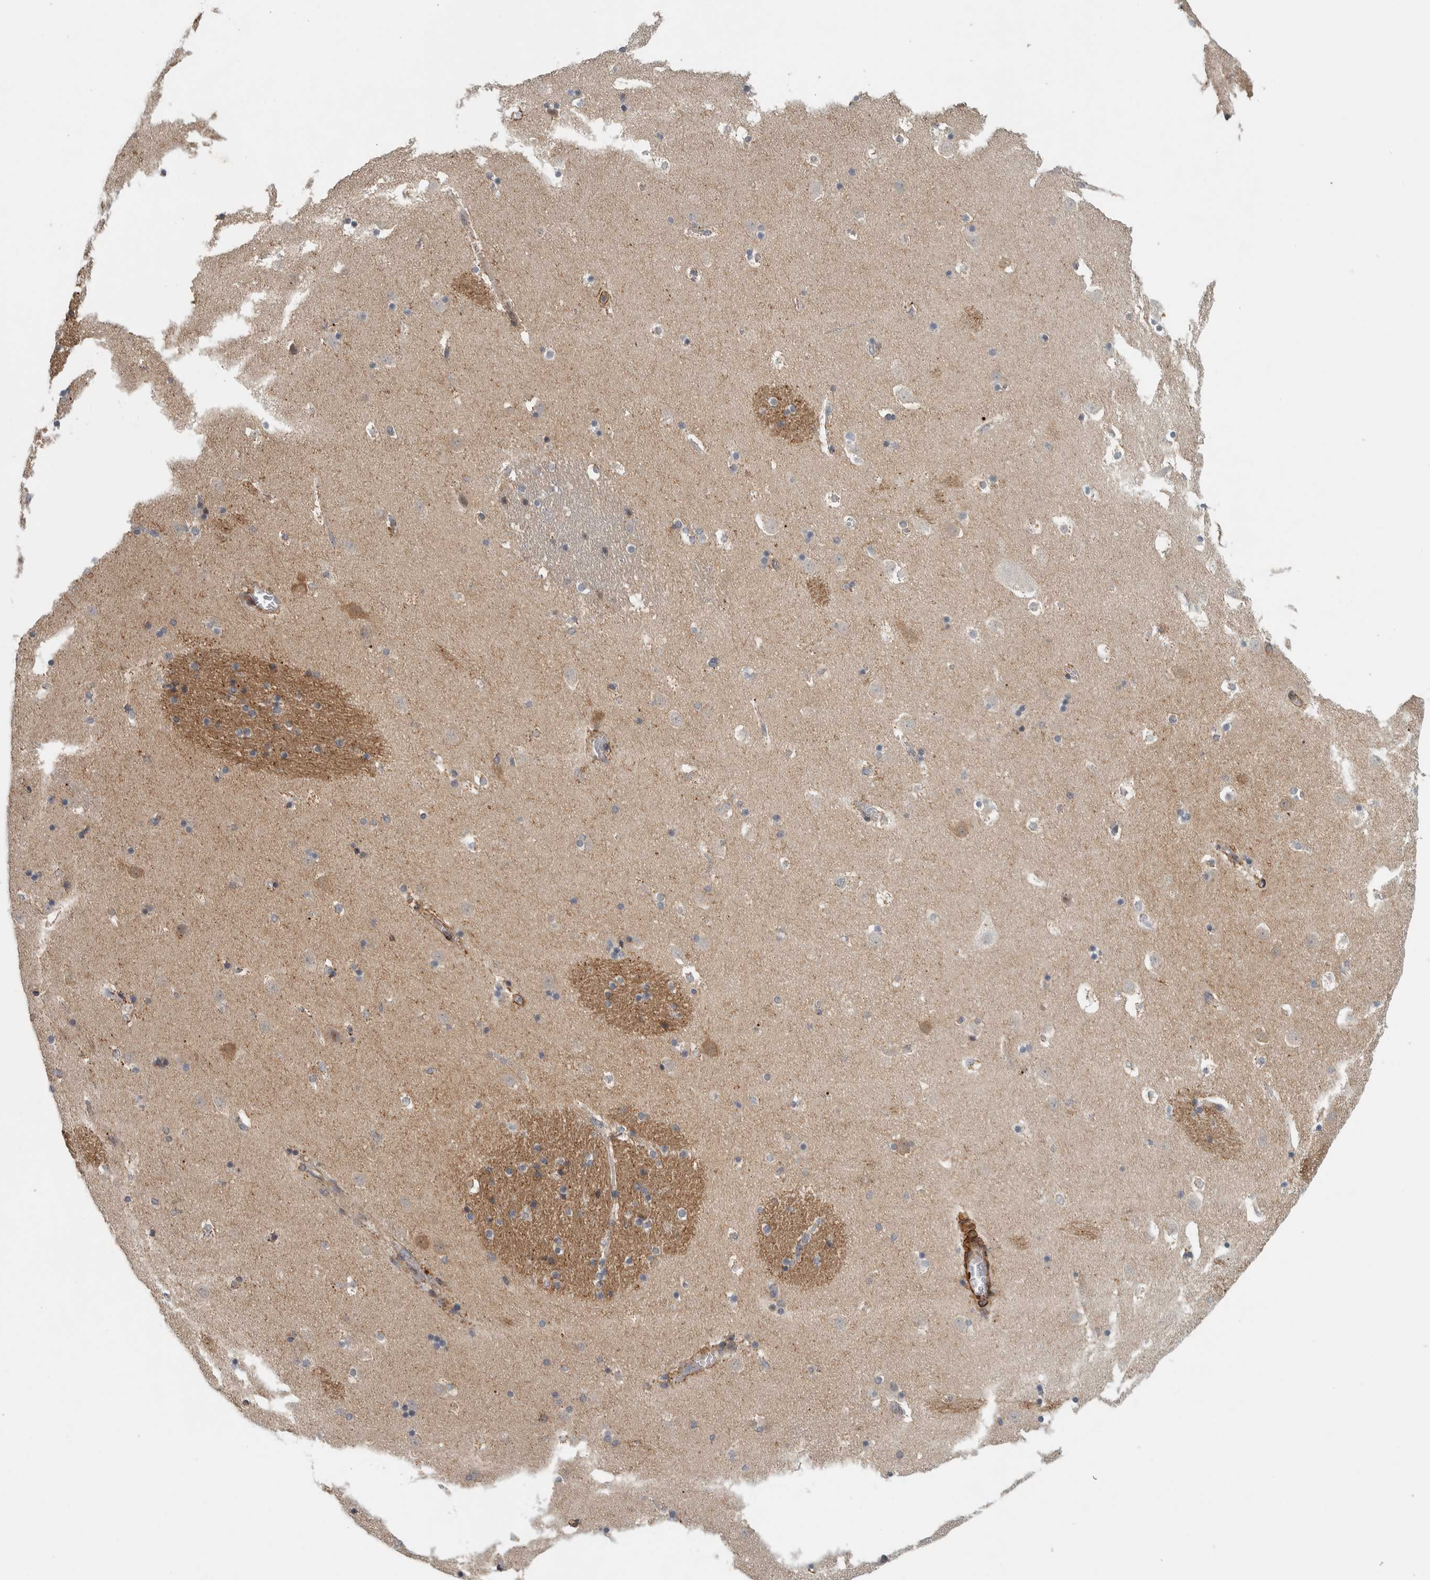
{"staining": {"intensity": "negative", "quantity": "none", "location": "none"}, "tissue": "caudate", "cell_type": "Glial cells", "image_type": "normal", "snomed": [{"axis": "morphology", "description": "Normal tissue, NOS"}, {"axis": "topography", "description": "Lateral ventricle wall"}], "caption": "The histopathology image shows no staining of glial cells in benign caudate. The staining was performed using DAB (3,3'-diaminobenzidine) to visualize the protein expression in brown, while the nuclei were stained in blue with hematoxylin (Magnification: 20x).", "gene": "LBHD1", "patient": {"sex": "male", "age": 45}}